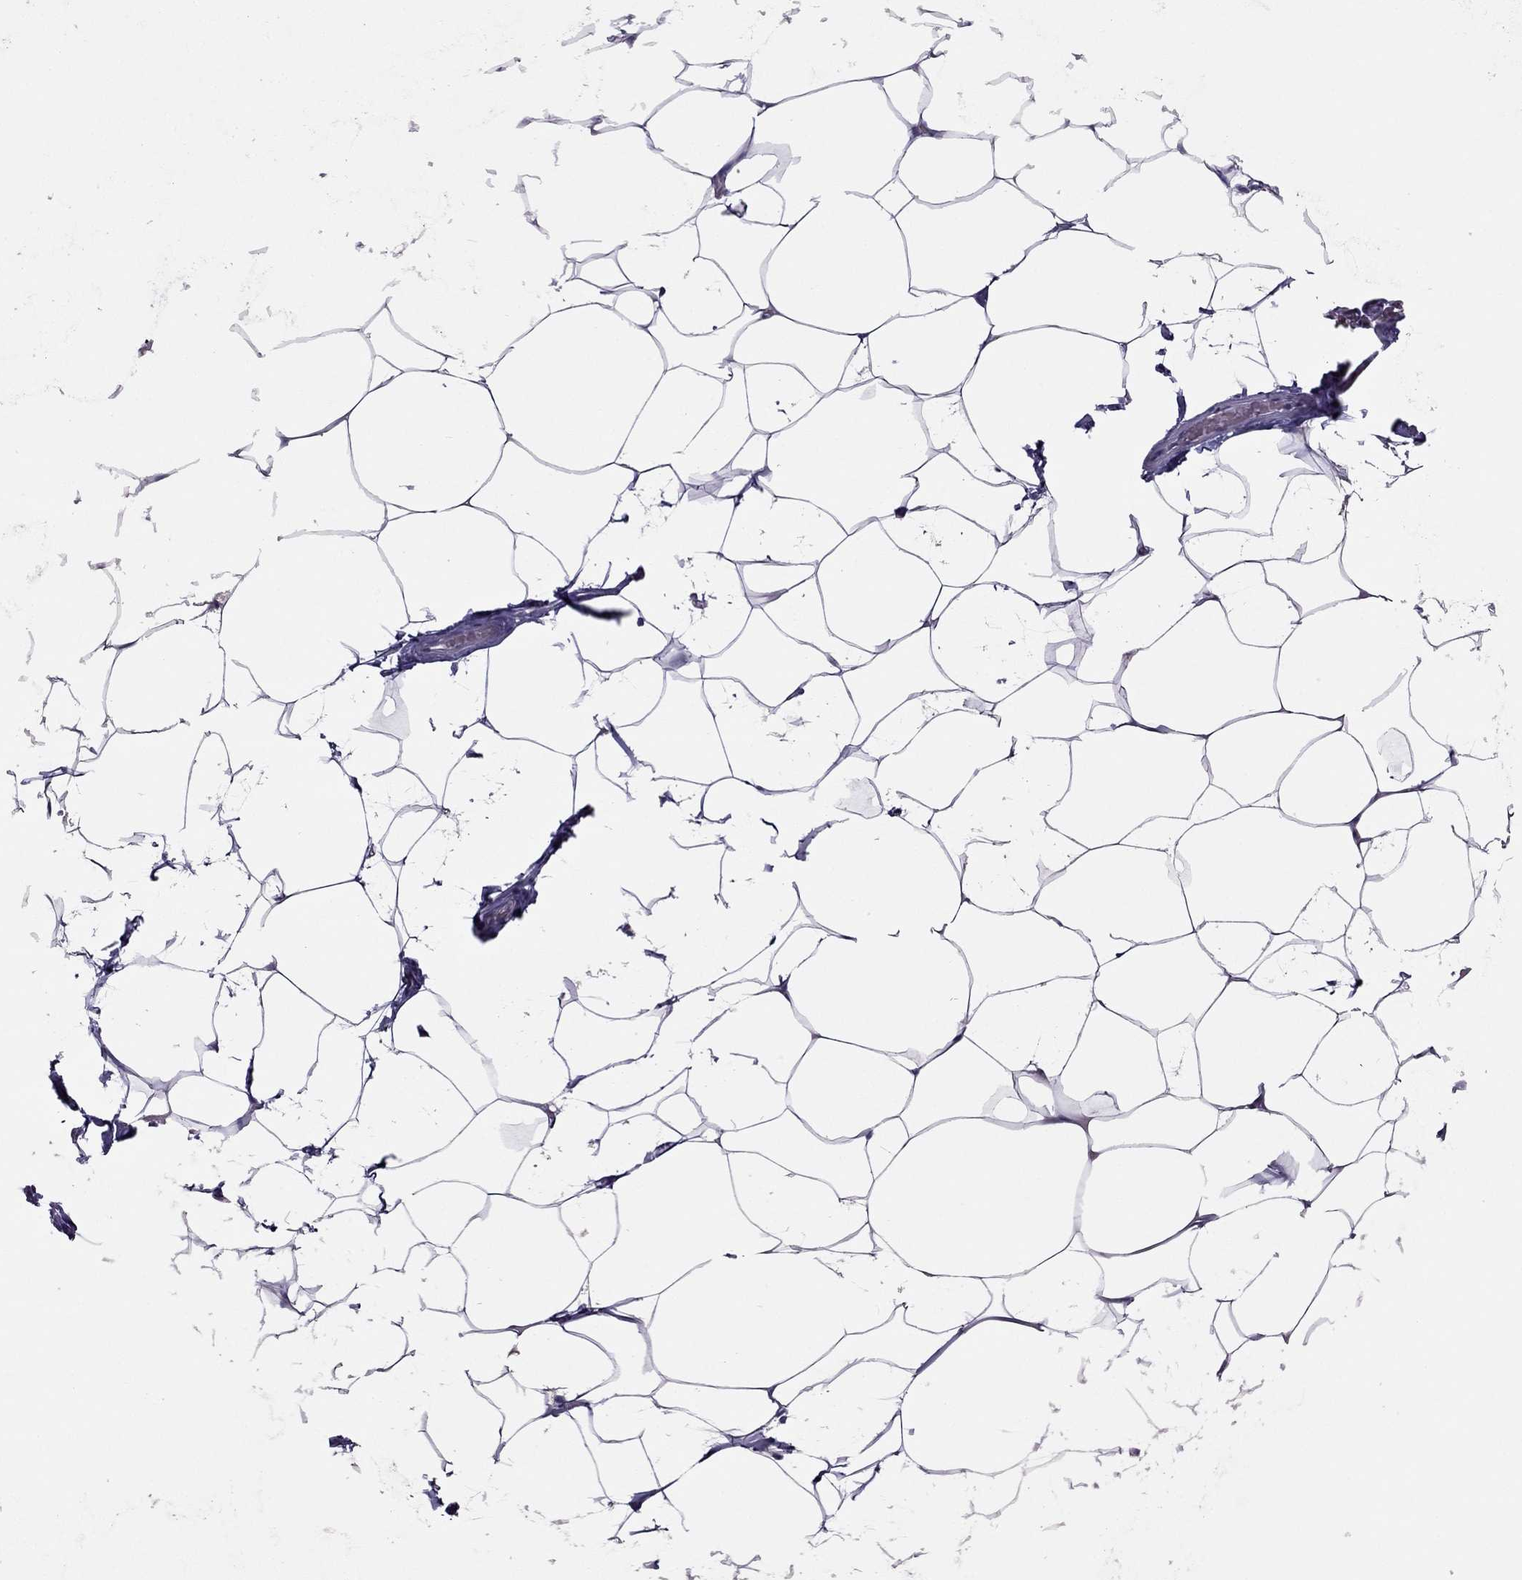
{"staining": {"intensity": "negative", "quantity": "none", "location": "none"}, "tissue": "breast", "cell_type": "Adipocytes", "image_type": "normal", "snomed": [{"axis": "morphology", "description": "Normal tissue, NOS"}, {"axis": "topography", "description": "Breast"}], "caption": "IHC photomicrograph of benign breast stained for a protein (brown), which shows no expression in adipocytes.", "gene": "RHO", "patient": {"sex": "female", "age": 32}}